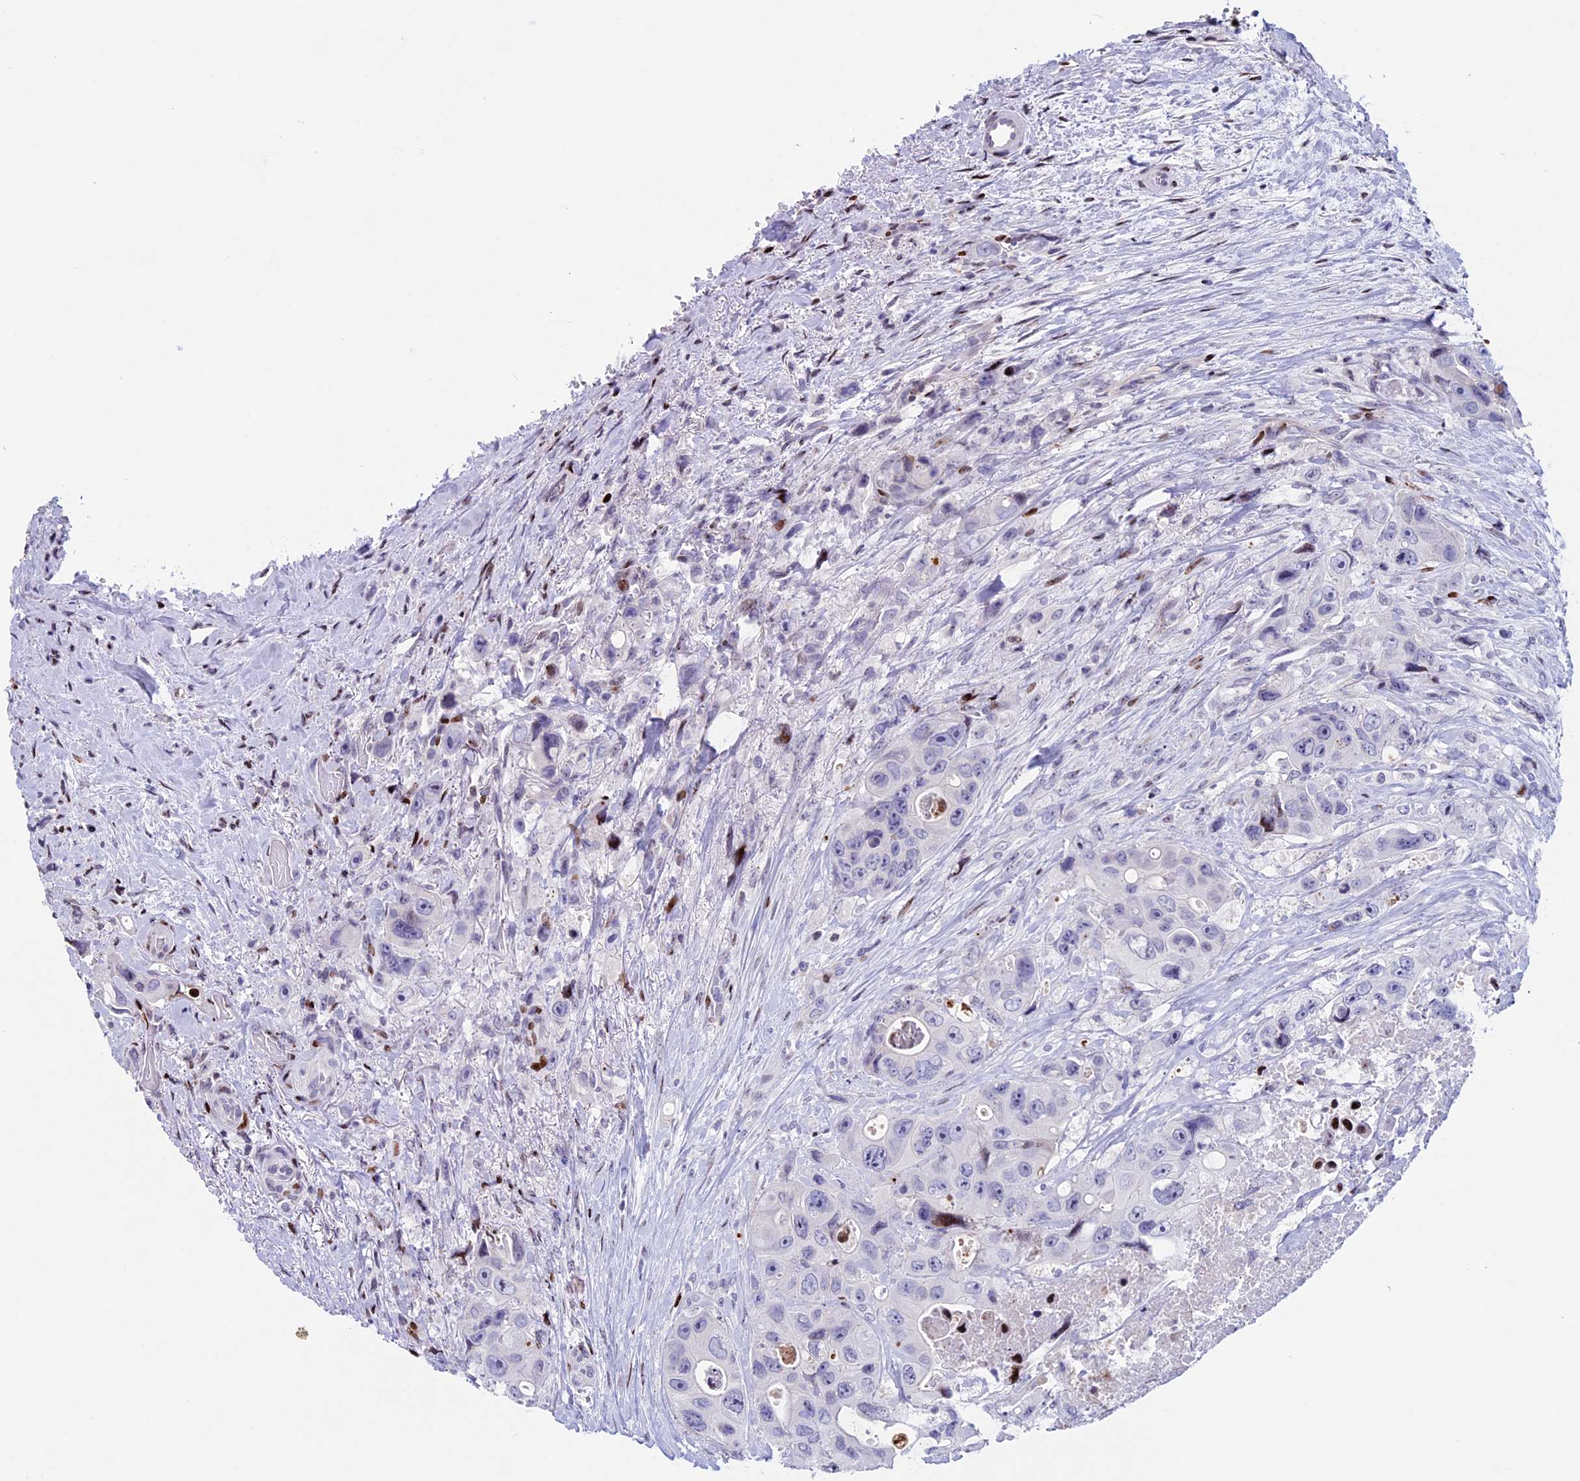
{"staining": {"intensity": "negative", "quantity": "none", "location": "none"}, "tissue": "colorectal cancer", "cell_type": "Tumor cells", "image_type": "cancer", "snomed": [{"axis": "morphology", "description": "Adenocarcinoma, NOS"}, {"axis": "topography", "description": "Colon"}], "caption": "Adenocarcinoma (colorectal) stained for a protein using IHC exhibits no staining tumor cells.", "gene": "BTBD3", "patient": {"sex": "female", "age": 46}}